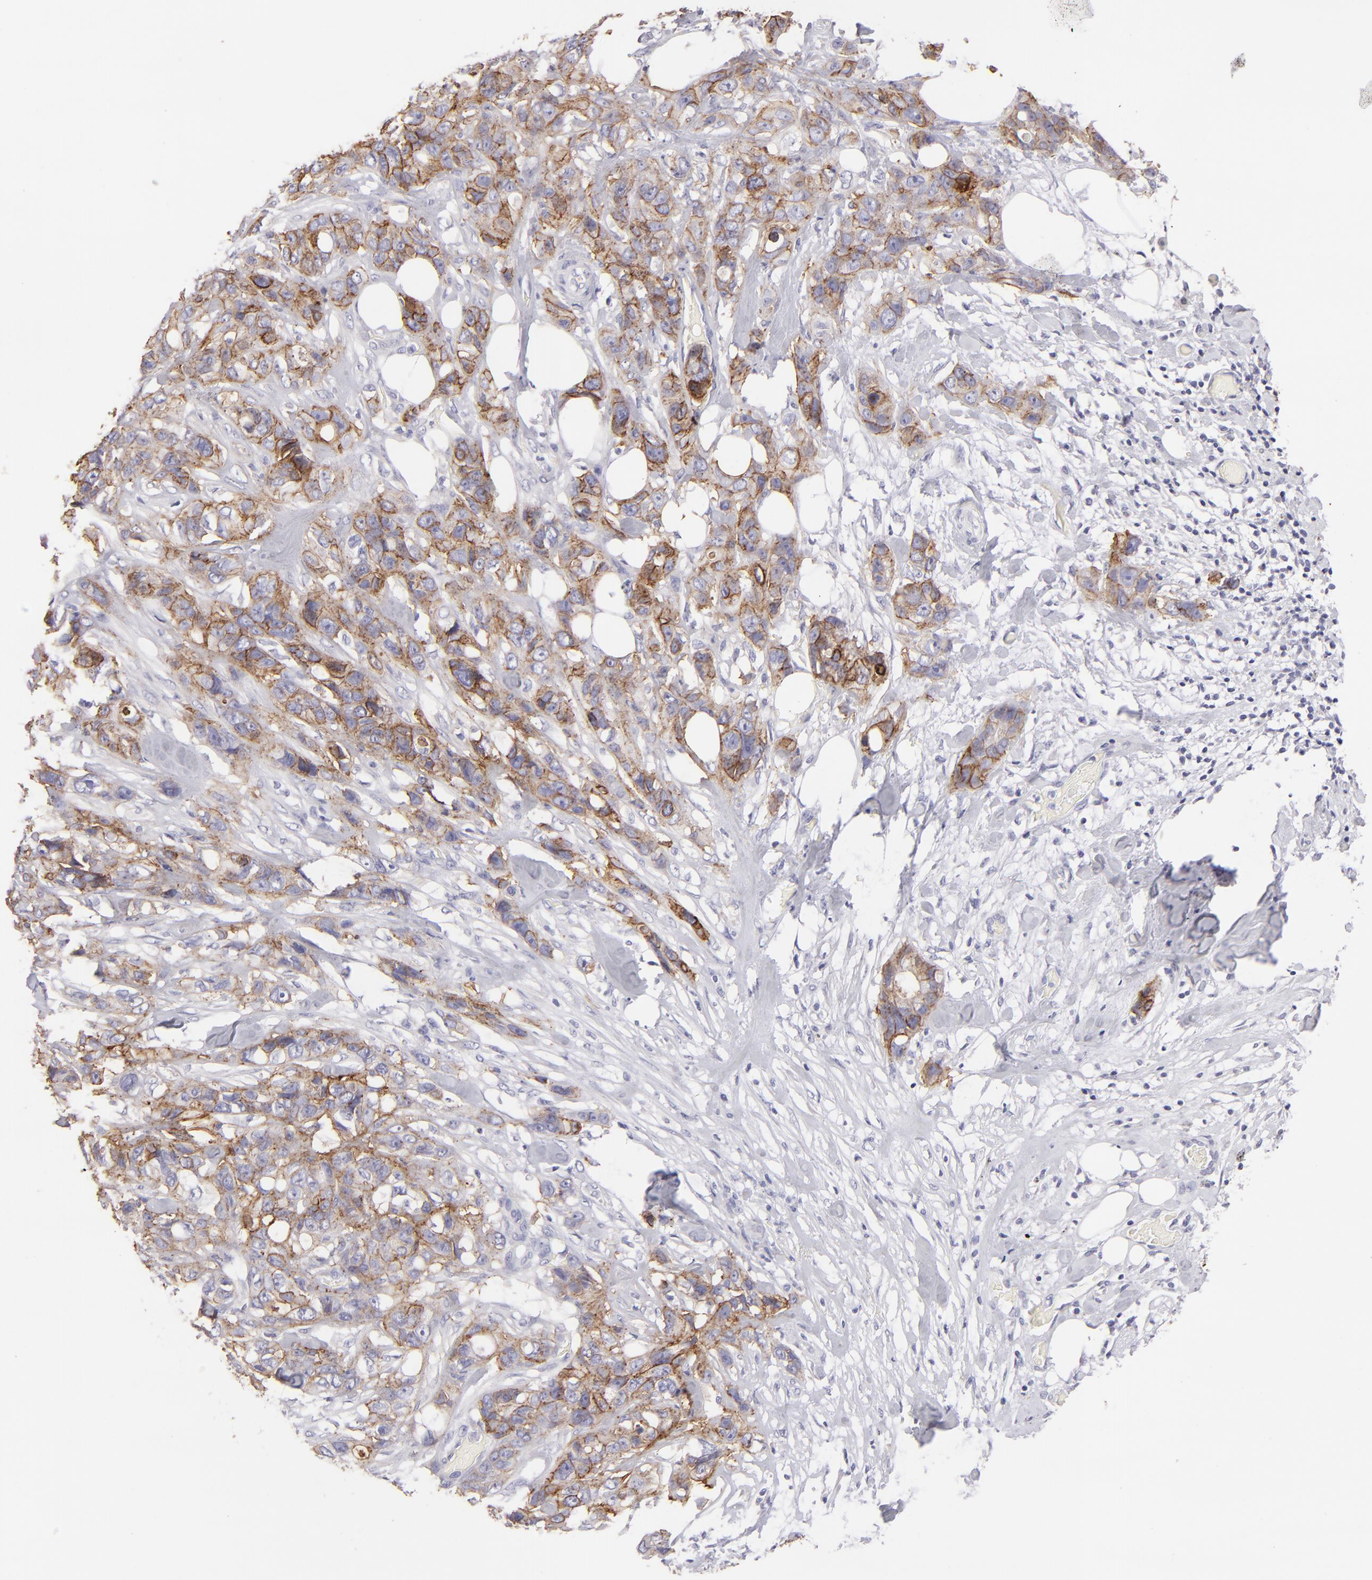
{"staining": {"intensity": "moderate", "quantity": "25%-75%", "location": "cytoplasmic/membranous"}, "tissue": "stomach cancer", "cell_type": "Tumor cells", "image_type": "cancer", "snomed": [{"axis": "morphology", "description": "Adenocarcinoma, NOS"}, {"axis": "topography", "description": "Stomach, upper"}], "caption": "IHC histopathology image of neoplastic tissue: human stomach adenocarcinoma stained using IHC reveals medium levels of moderate protein expression localized specifically in the cytoplasmic/membranous of tumor cells, appearing as a cytoplasmic/membranous brown color.", "gene": "CLDN4", "patient": {"sex": "male", "age": 47}}